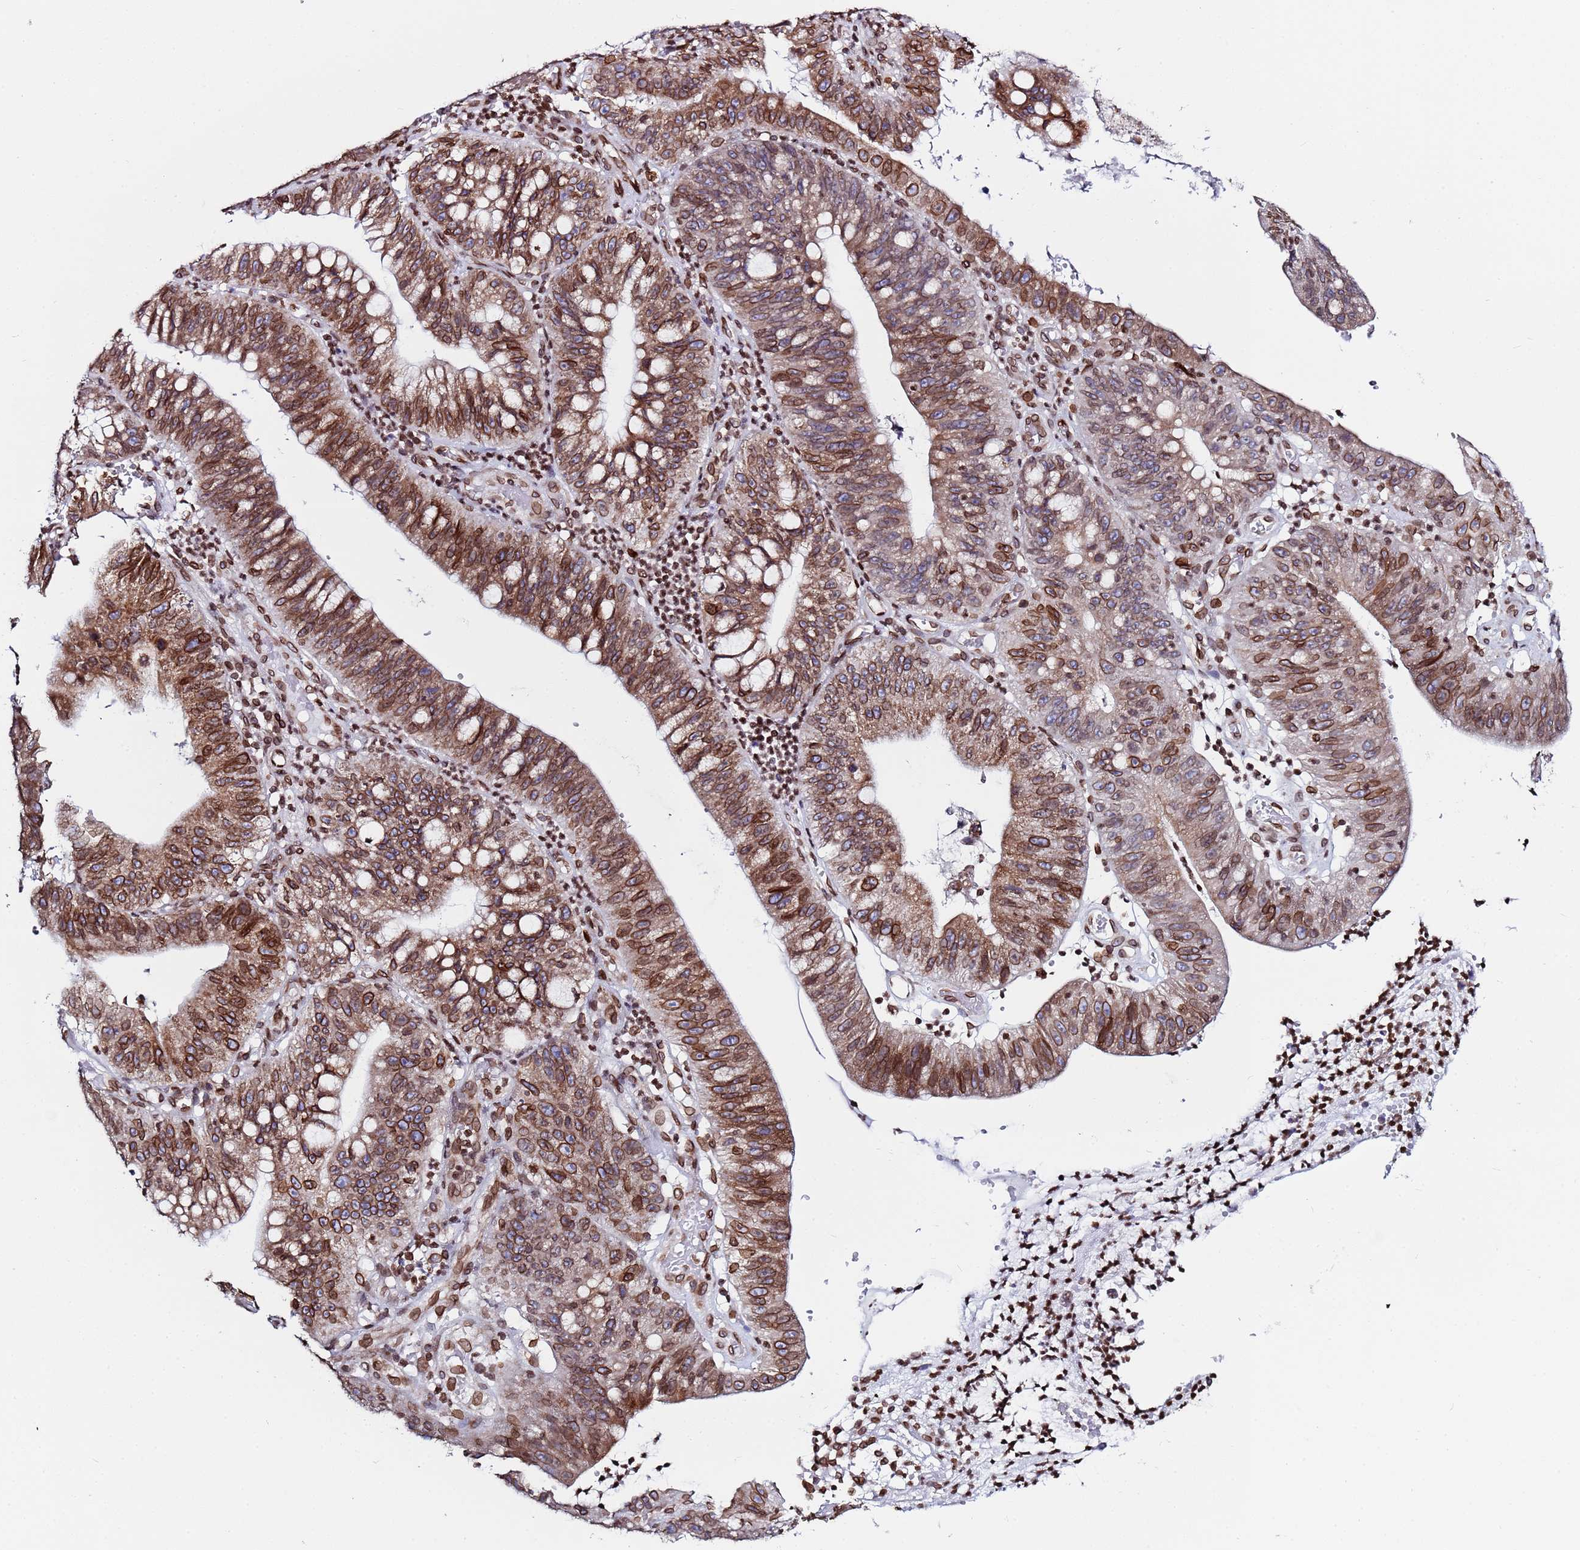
{"staining": {"intensity": "moderate", "quantity": ">75%", "location": "cytoplasmic/membranous,nuclear"}, "tissue": "stomach cancer", "cell_type": "Tumor cells", "image_type": "cancer", "snomed": [{"axis": "morphology", "description": "Adenocarcinoma, NOS"}, {"axis": "topography", "description": "Stomach"}], "caption": "Protein expression analysis of adenocarcinoma (stomach) displays moderate cytoplasmic/membranous and nuclear positivity in approximately >75% of tumor cells. The staining was performed using DAB (3,3'-diaminobenzidine) to visualize the protein expression in brown, while the nuclei were stained in blue with hematoxylin (Magnification: 20x).", "gene": "TOR1AIP1", "patient": {"sex": "male", "age": 59}}